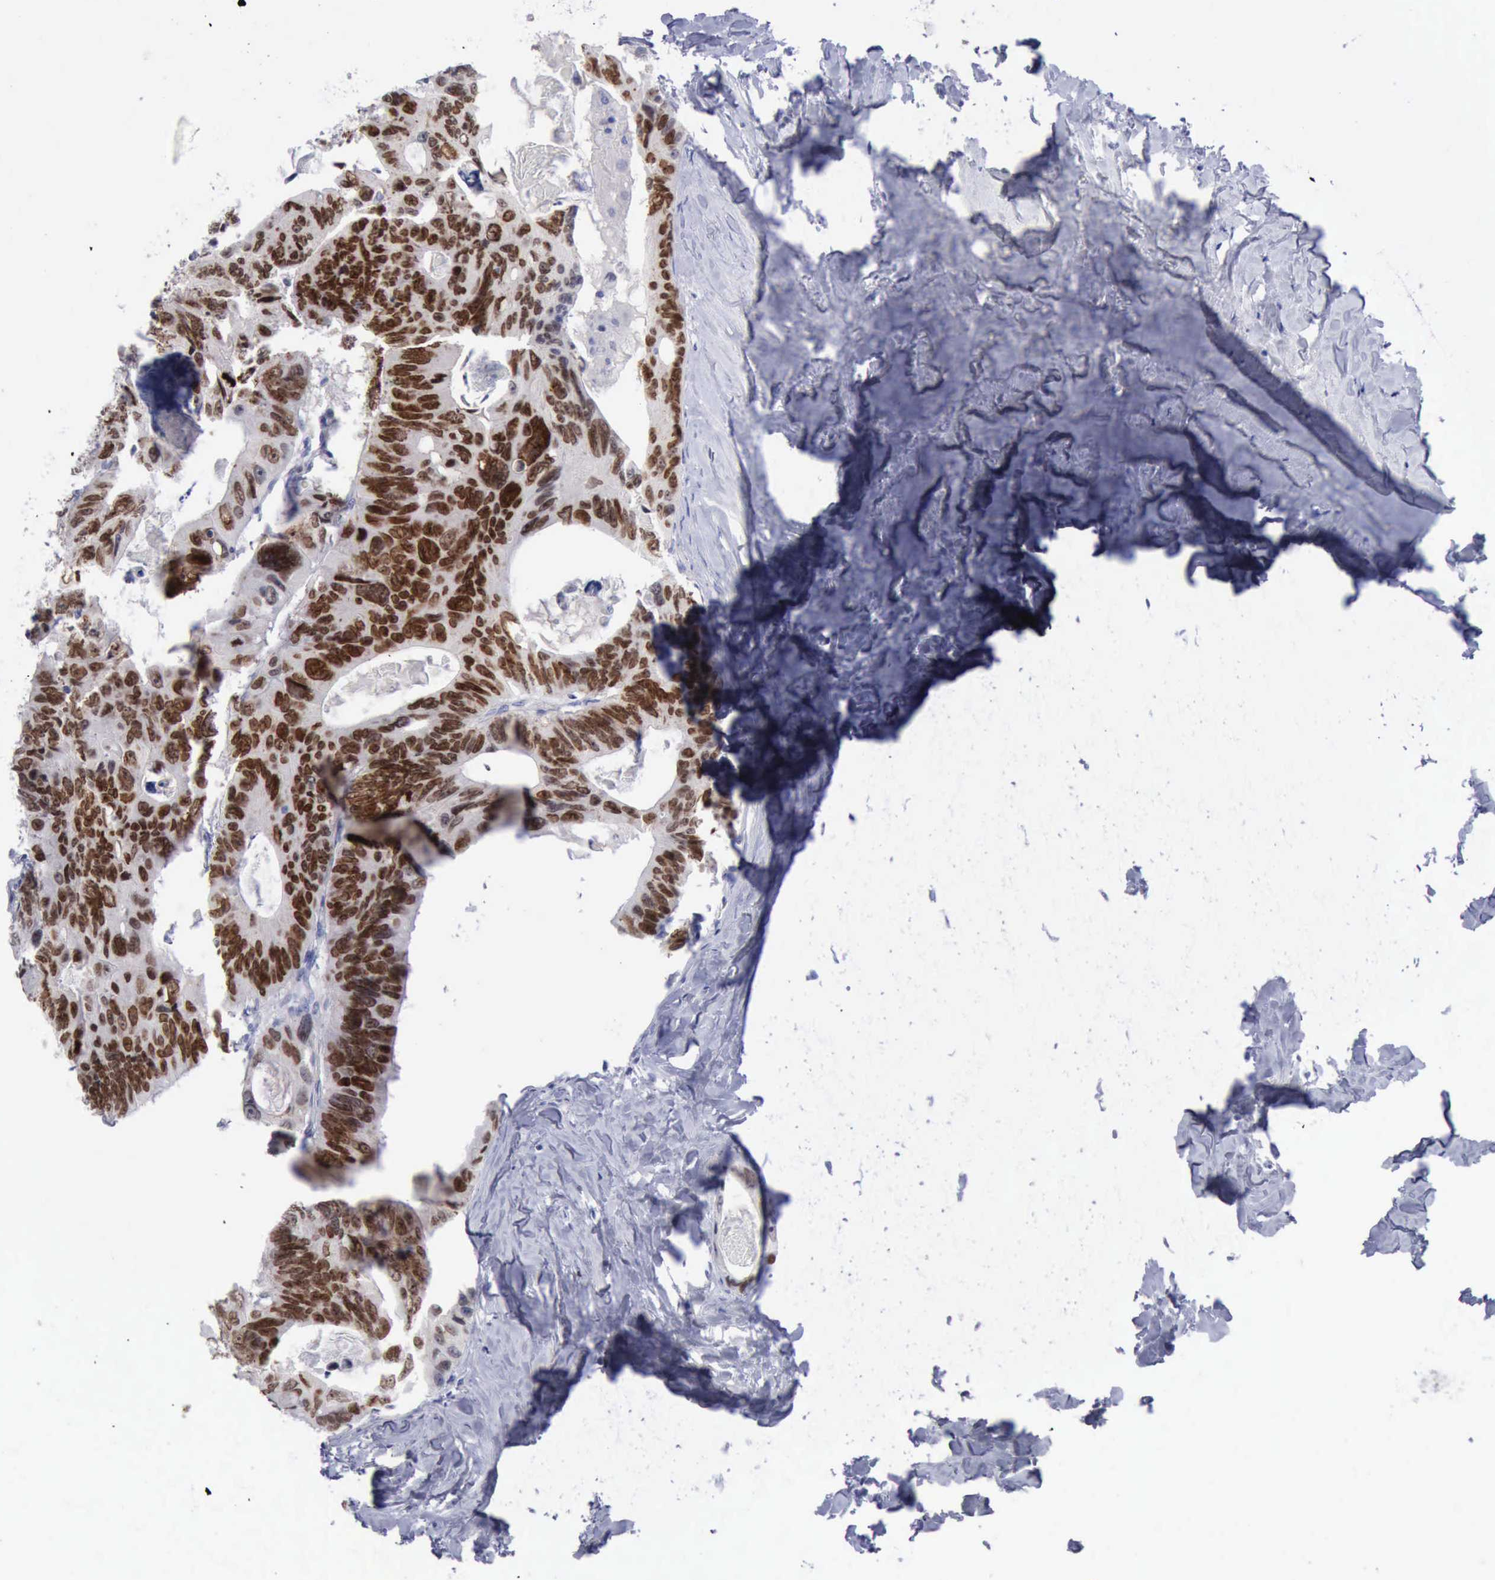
{"staining": {"intensity": "strong", "quantity": ">75%", "location": "nuclear"}, "tissue": "colorectal cancer", "cell_type": "Tumor cells", "image_type": "cancer", "snomed": [{"axis": "morphology", "description": "Adenocarcinoma, NOS"}, {"axis": "topography", "description": "Colon"}], "caption": "Human colorectal cancer (adenocarcinoma) stained with a brown dye demonstrates strong nuclear positive expression in approximately >75% of tumor cells.", "gene": "SATB2", "patient": {"sex": "female", "age": 55}}